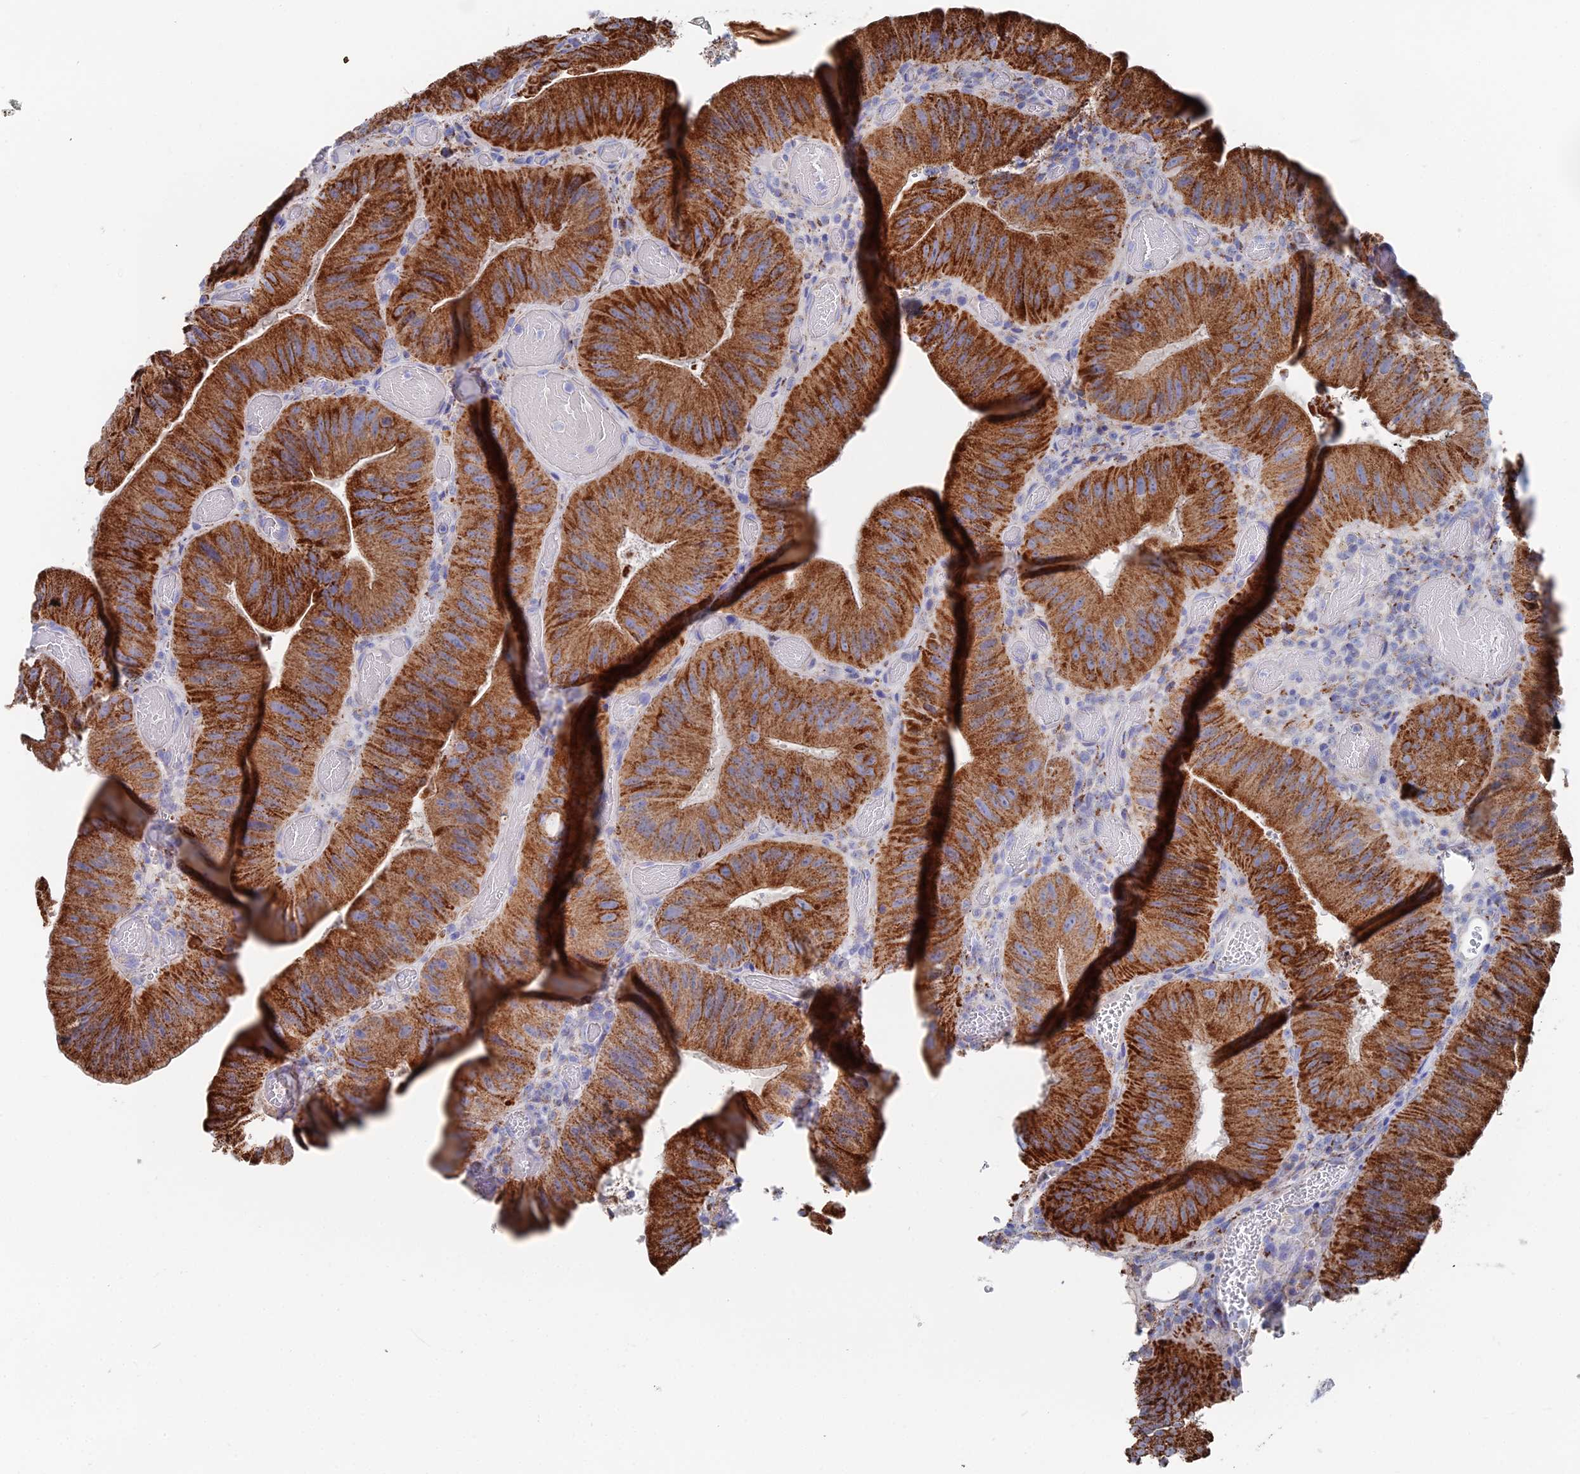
{"staining": {"intensity": "strong", "quantity": ">75%", "location": "cytoplasmic/membranous"}, "tissue": "colorectal cancer", "cell_type": "Tumor cells", "image_type": "cancer", "snomed": [{"axis": "morphology", "description": "Adenocarcinoma, NOS"}, {"axis": "topography", "description": "Colon"}], "caption": "Strong cytoplasmic/membranous protein staining is seen in approximately >75% of tumor cells in colorectal cancer (adenocarcinoma).", "gene": "IFT80", "patient": {"sex": "female", "age": 43}}